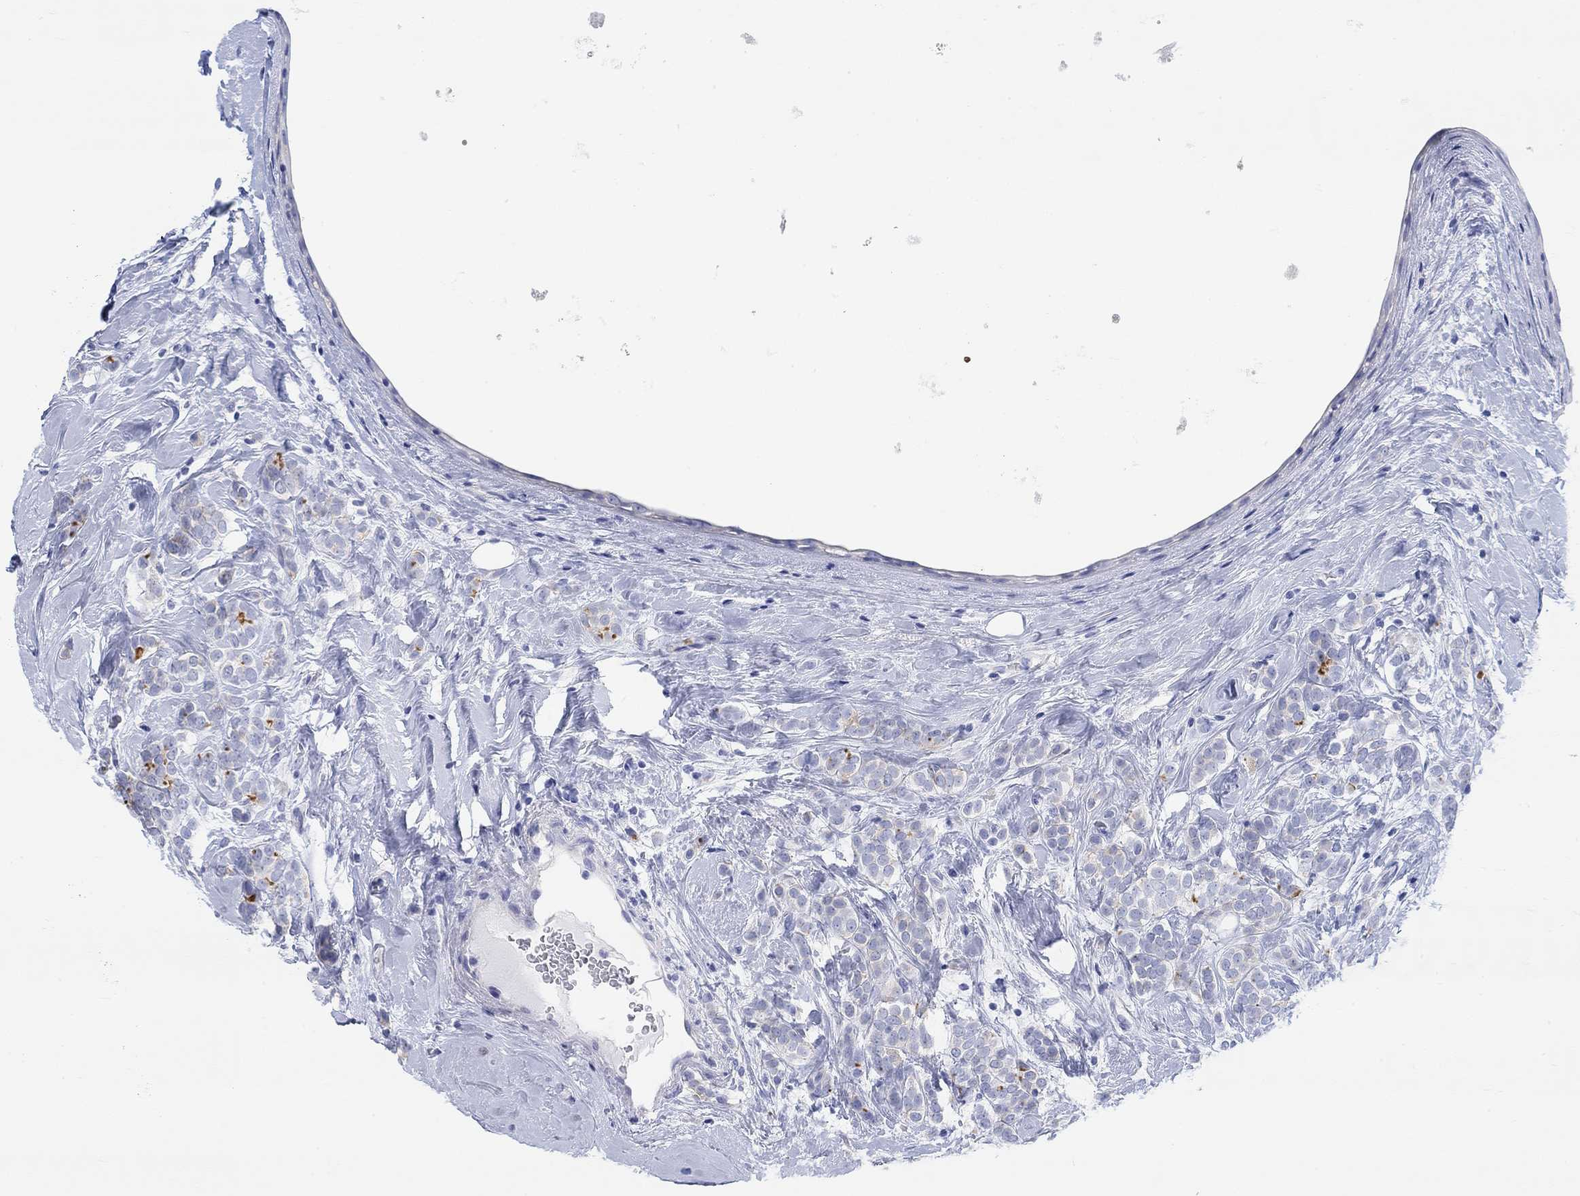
{"staining": {"intensity": "strong", "quantity": "<25%", "location": "cytoplasmic/membranous"}, "tissue": "breast cancer", "cell_type": "Tumor cells", "image_type": "cancer", "snomed": [{"axis": "morphology", "description": "Lobular carcinoma"}, {"axis": "topography", "description": "Breast"}], "caption": "Approximately <25% of tumor cells in breast cancer (lobular carcinoma) display strong cytoplasmic/membranous protein positivity as visualized by brown immunohistochemical staining.", "gene": "XIRP2", "patient": {"sex": "female", "age": 49}}